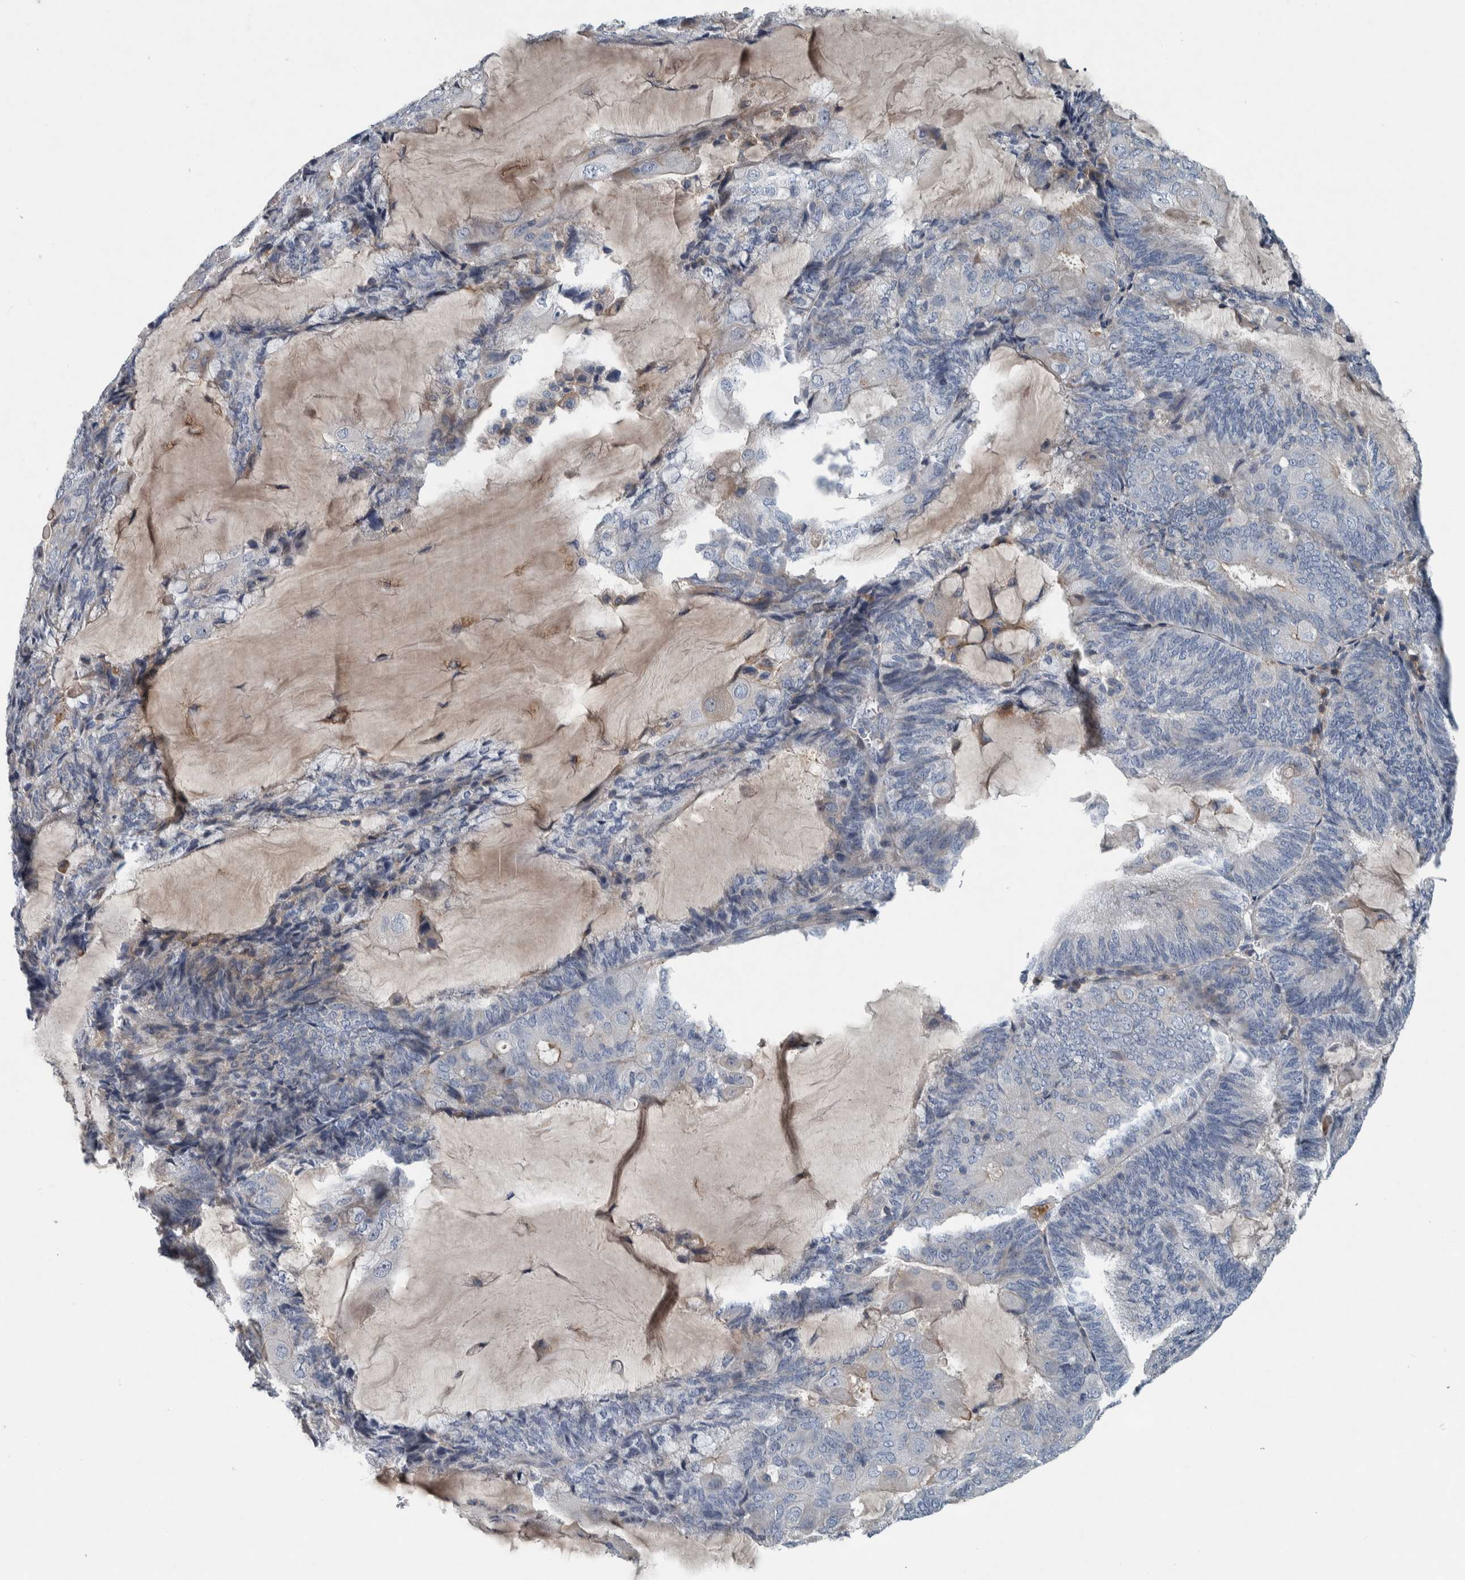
{"staining": {"intensity": "negative", "quantity": "none", "location": "none"}, "tissue": "endometrial cancer", "cell_type": "Tumor cells", "image_type": "cancer", "snomed": [{"axis": "morphology", "description": "Adenocarcinoma, NOS"}, {"axis": "topography", "description": "Endometrium"}], "caption": "Endometrial cancer (adenocarcinoma) was stained to show a protein in brown. There is no significant staining in tumor cells.", "gene": "SERPINC1", "patient": {"sex": "female", "age": 81}}